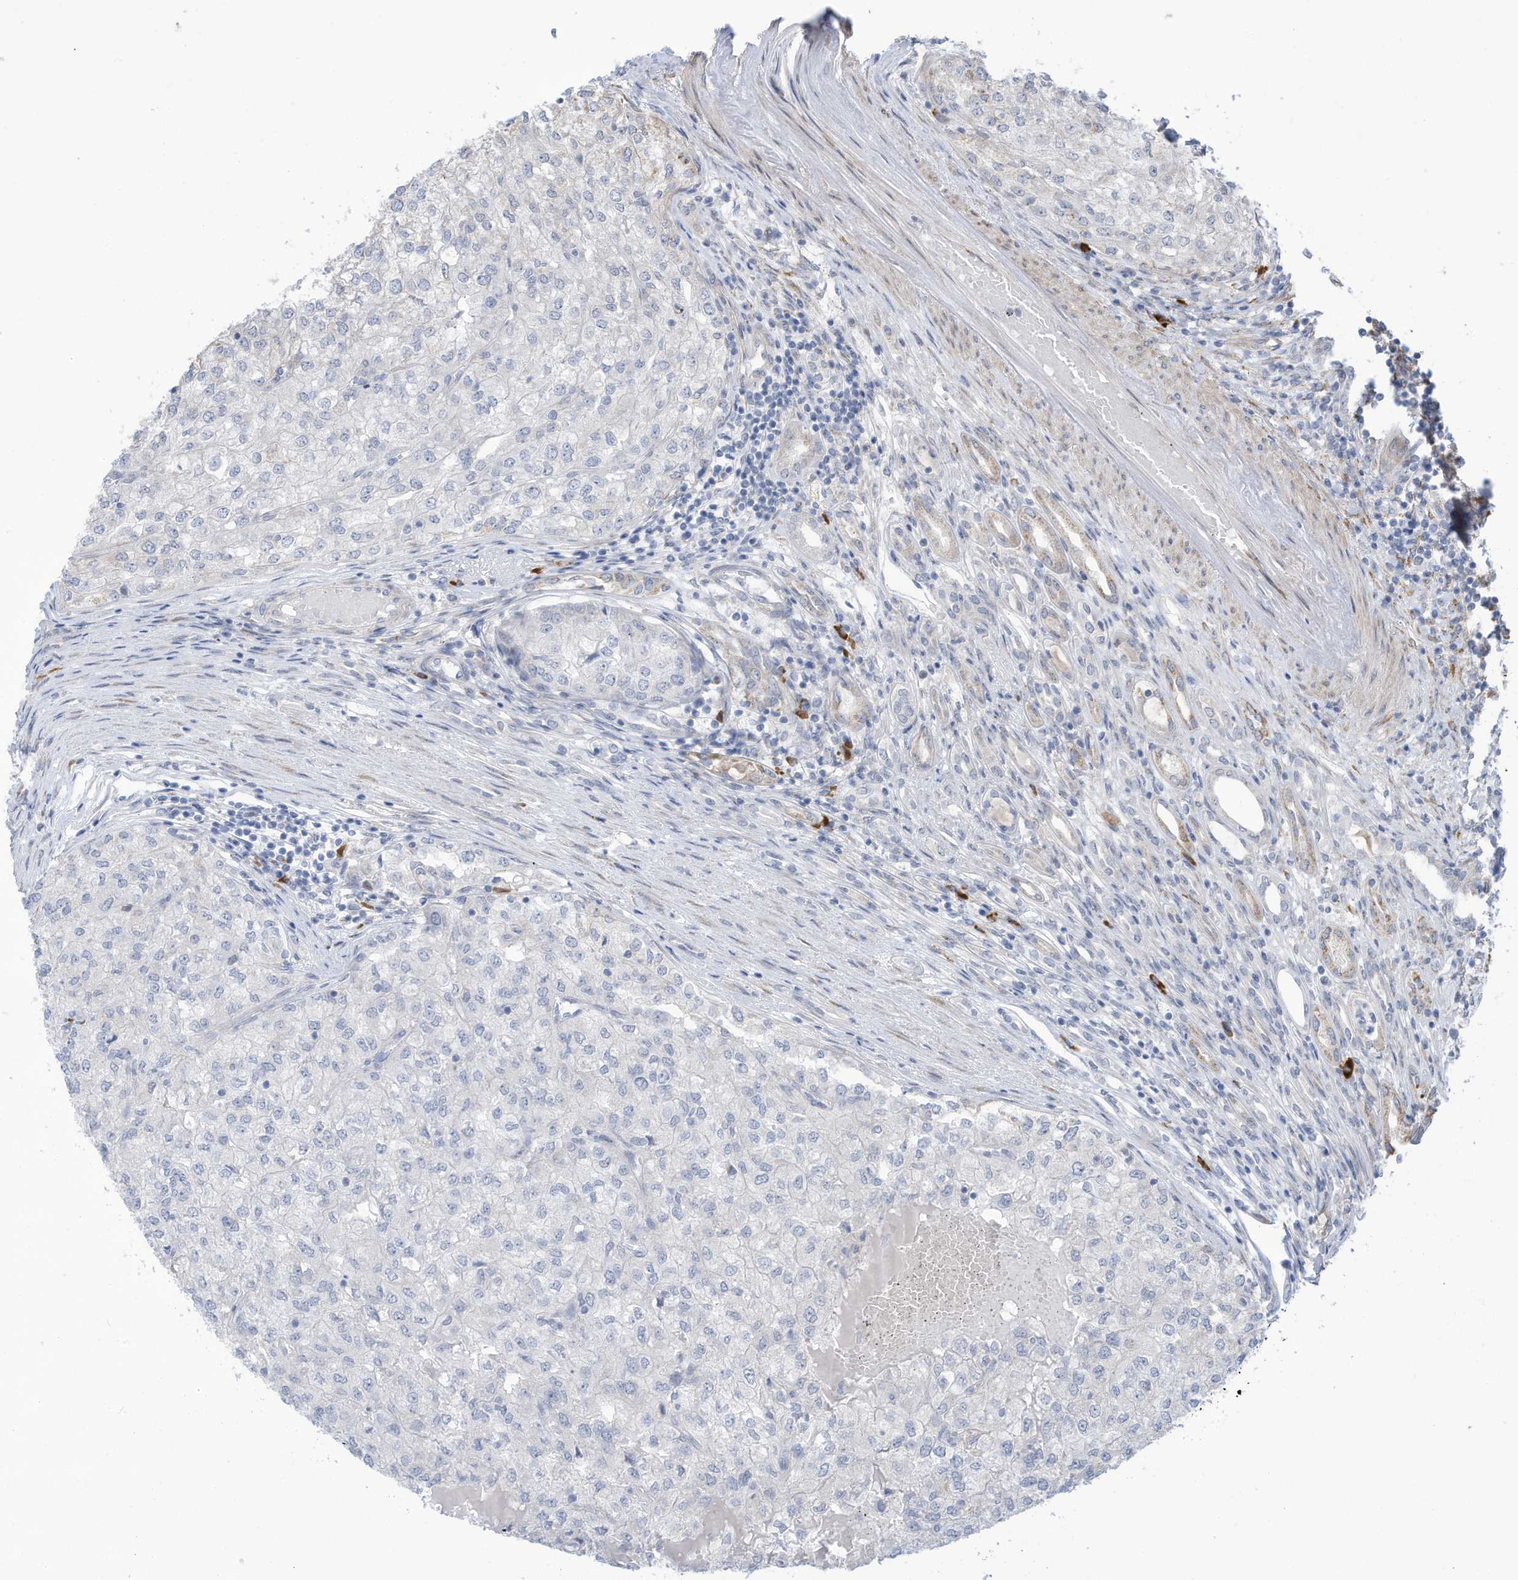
{"staining": {"intensity": "negative", "quantity": "none", "location": "none"}, "tissue": "renal cancer", "cell_type": "Tumor cells", "image_type": "cancer", "snomed": [{"axis": "morphology", "description": "Adenocarcinoma, NOS"}, {"axis": "topography", "description": "Kidney"}], "caption": "Renal cancer (adenocarcinoma) was stained to show a protein in brown. There is no significant positivity in tumor cells.", "gene": "ZNF292", "patient": {"sex": "female", "age": 54}}